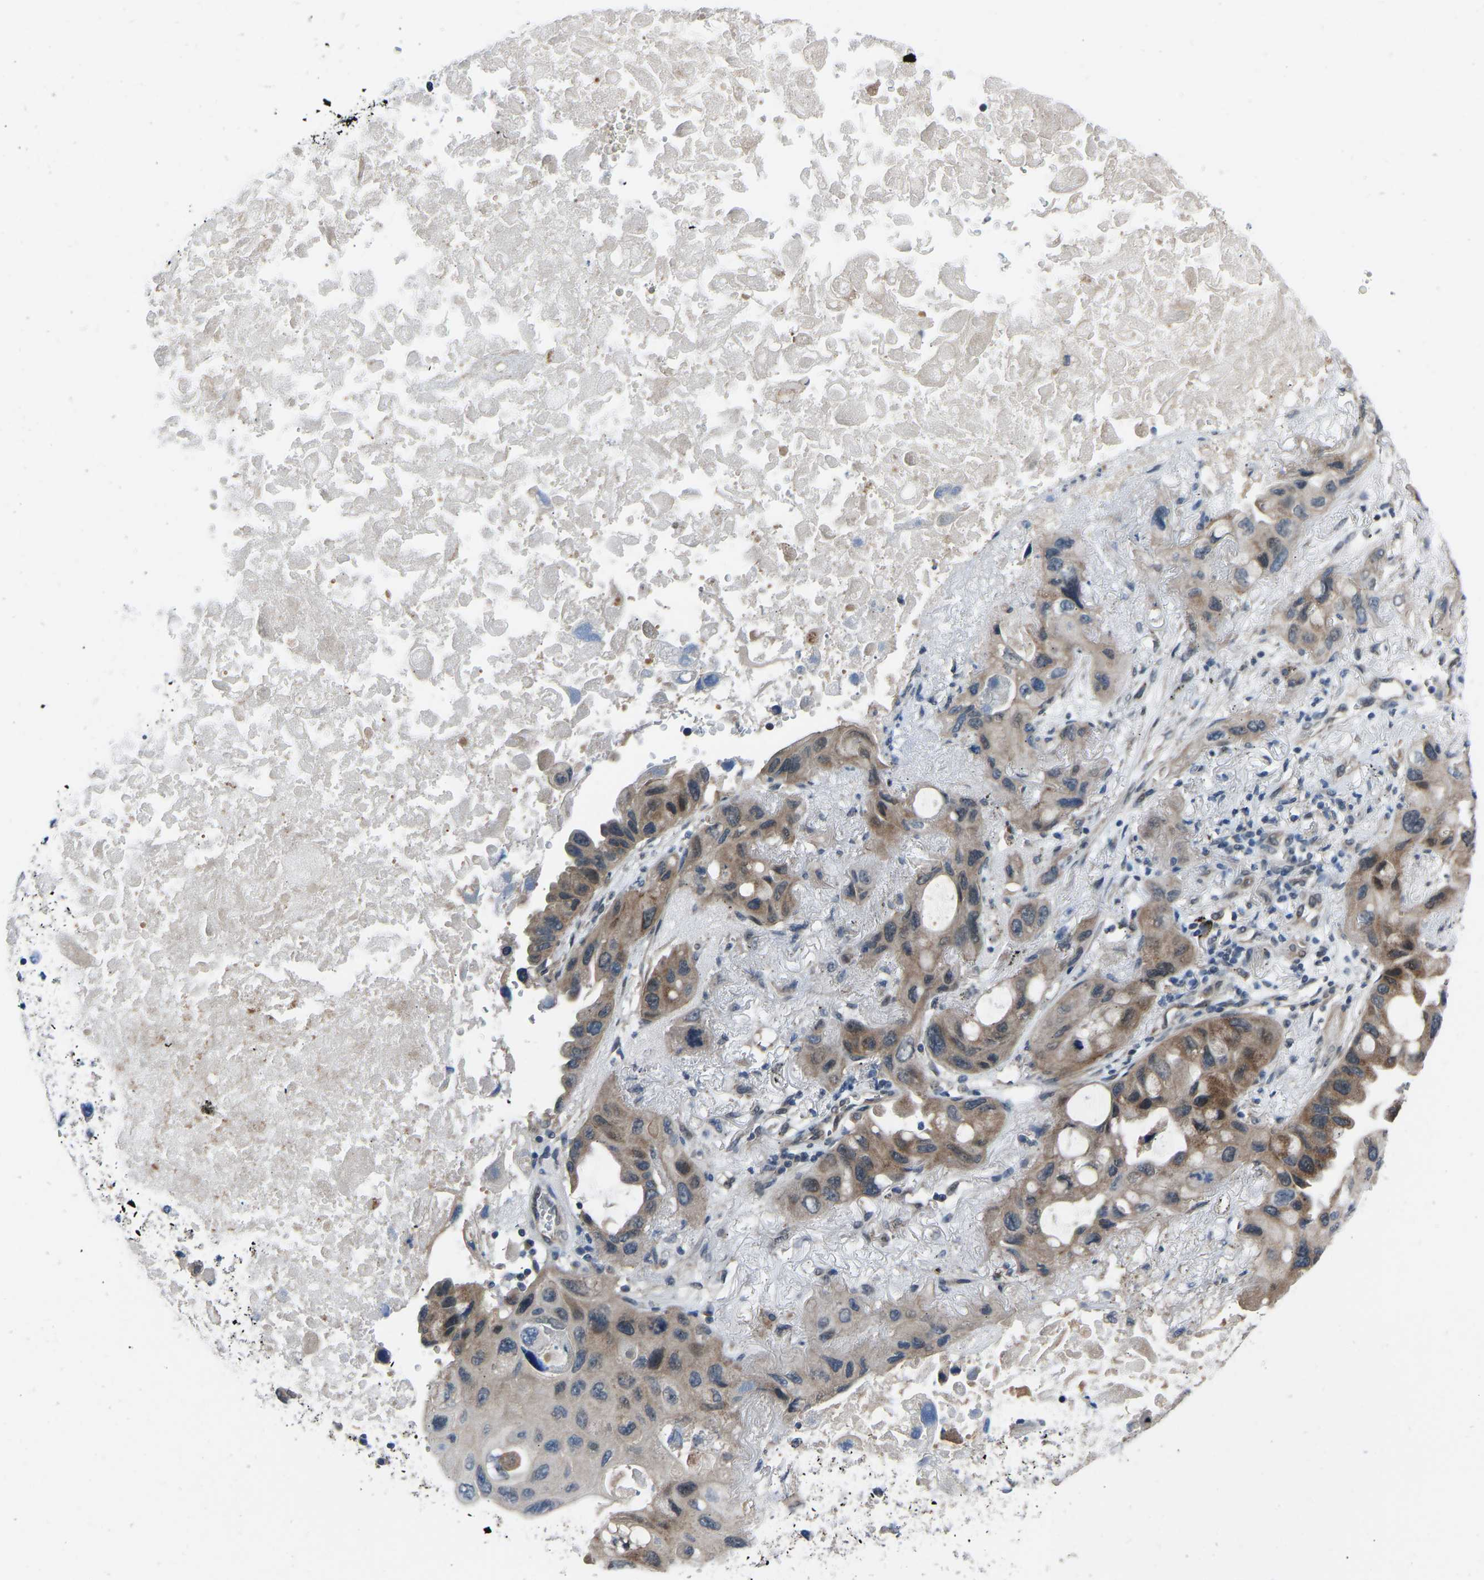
{"staining": {"intensity": "moderate", "quantity": ">75%", "location": "cytoplasmic/membranous"}, "tissue": "lung cancer", "cell_type": "Tumor cells", "image_type": "cancer", "snomed": [{"axis": "morphology", "description": "Squamous cell carcinoma, NOS"}, {"axis": "topography", "description": "Lung"}], "caption": "The photomicrograph demonstrates a brown stain indicating the presence of a protein in the cytoplasmic/membranous of tumor cells in lung cancer (squamous cell carcinoma).", "gene": "CDK2AP1", "patient": {"sex": "female", "age": 73}}